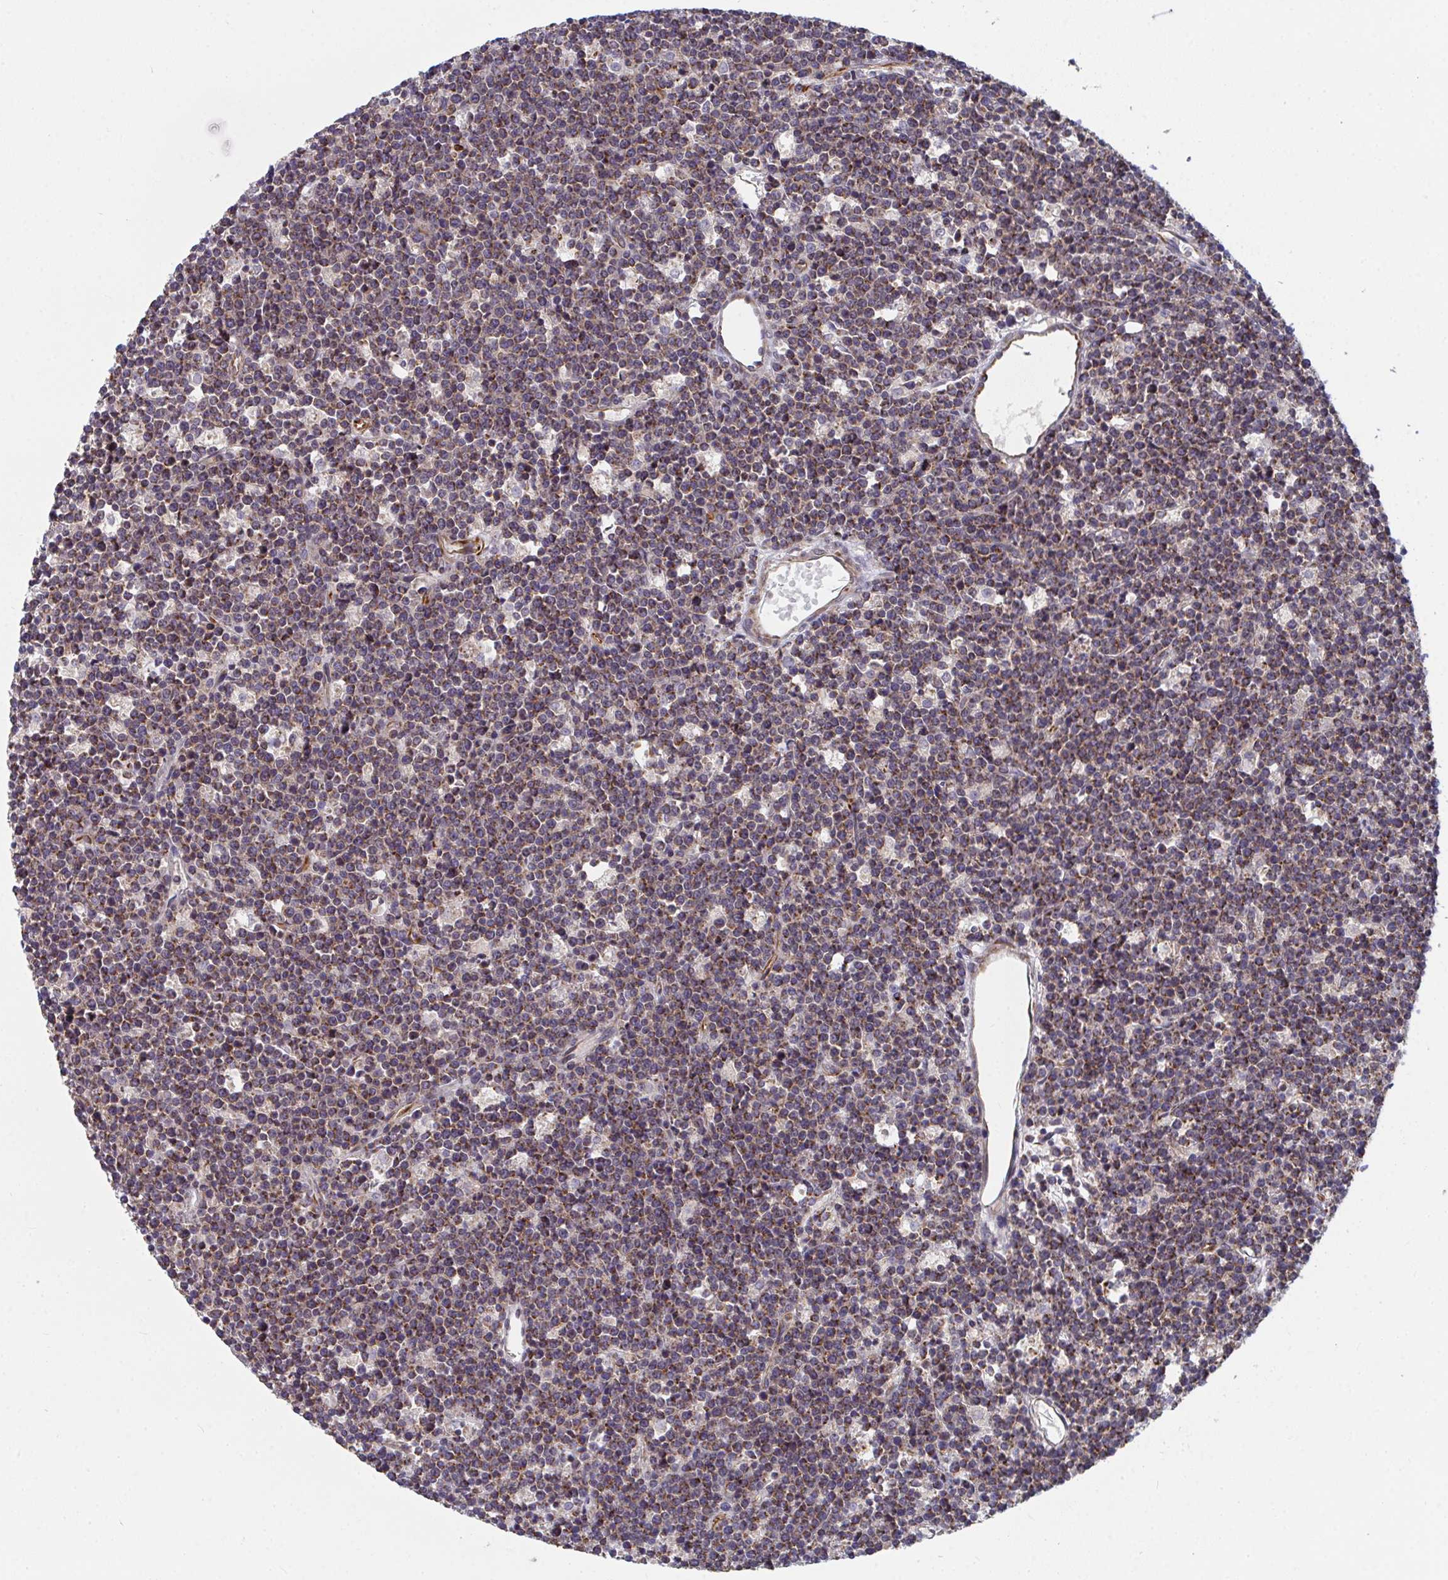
{"staining": {"intensity": "moderate", "quantity": ">75%", "location": "cytoplasmic/membranous"}, "tissue": "lymphoma", "cell_type": "Tumor cells", "image_type": "cancer", "snomed": [{"axis": "morphology", "description": "Malignant lymphoma, non-Hodgkin's type, High grade"}, {"axis": "topography", "description": "Ovary"}], "caption": "This image shows immunohistochemistry staining of human lymphoma, with medium moderate cytoplasmic/membranous expression in approximately >75% of tumor cells.", "gene": "EIF1AD", "patient": {"sex": "female", "age": 56}}